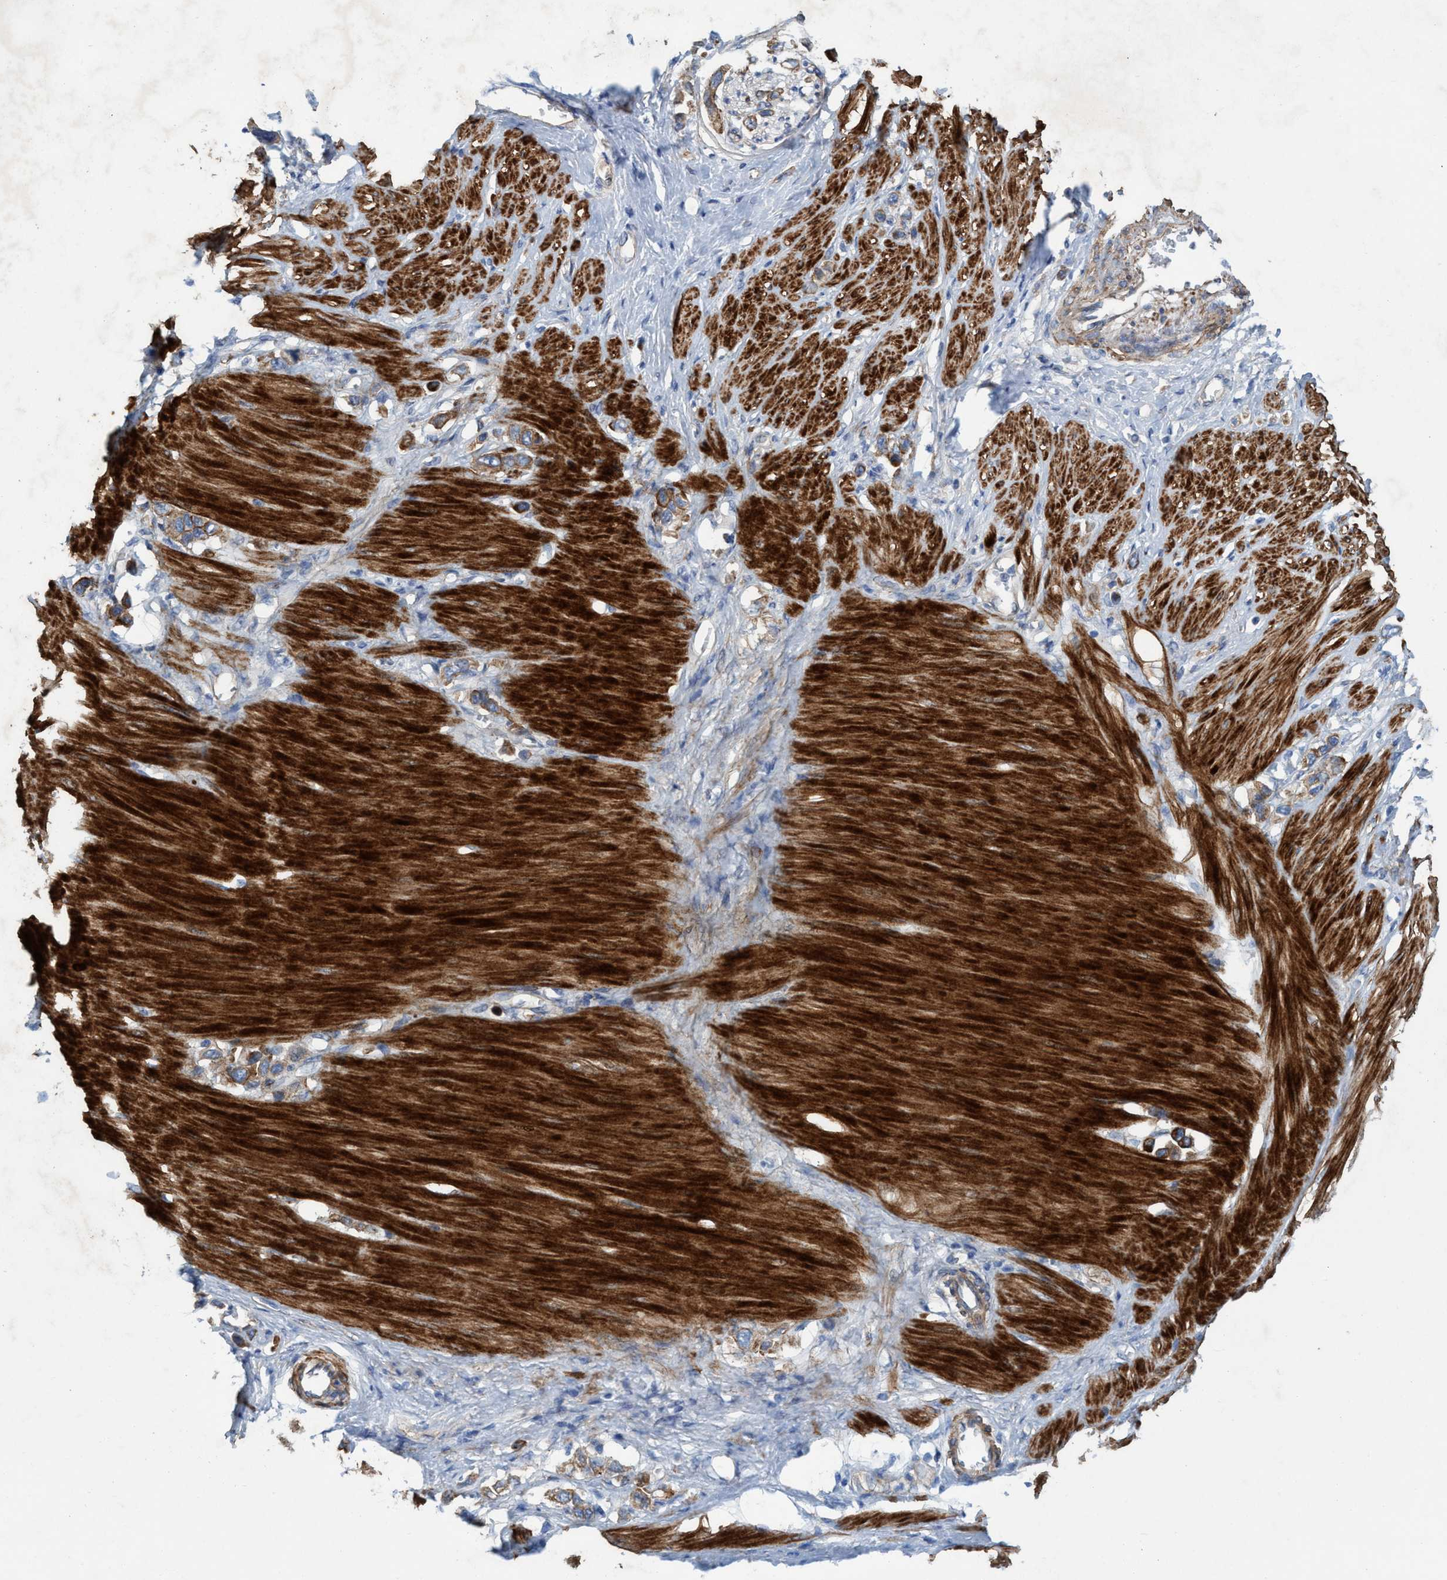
{"staining": {"intensity": "moderate", "quantity": ">75%", "location": "cytoplasmic/membranous"}, "tissue": "stomach cancer", "cell_type": "Tumor cells", "image_type": "cancer", "snomed": [{"axis": "morphology", "description": "Adenocarcinoma, NOS"}, {"axis": "topography", "description": "Stomach"}], "caption": "Immunohistochemistry (IHC) photomicrograph of stomach adenocarcinoma stained for a protein (brown), which exhibits medium levels of moderate cytoplasmic/membranous expression in approximately >75% of tumor cells.", "gene": "GULP1", "patient": {"sex": "female", "age": 65}}